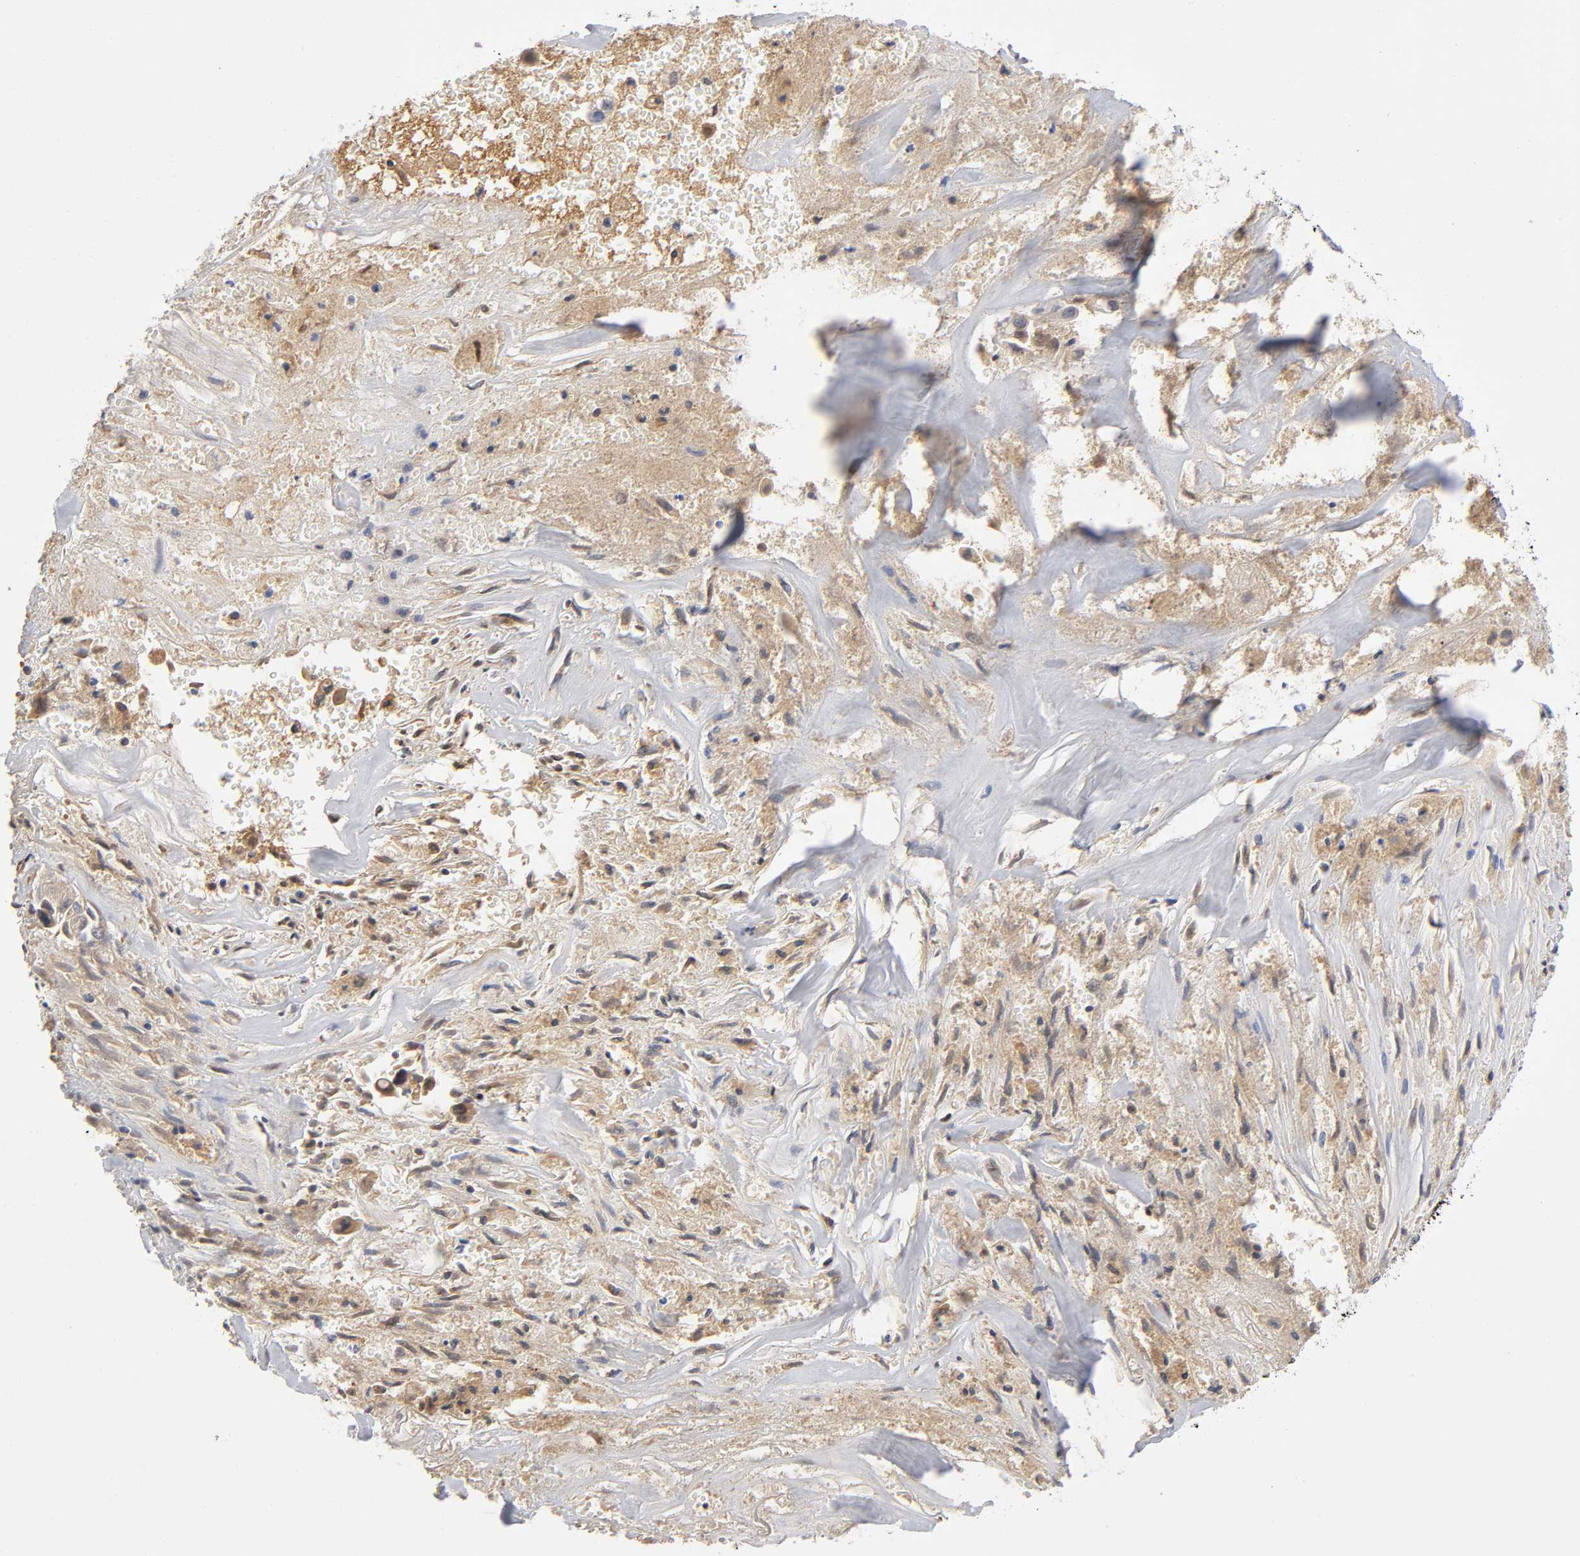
{"staining": {"intensity": "moderate", "quantity": ">75%", "location": "cytoplasmic/membranous"}, "tissue": "liver cancer", "cell_type": "Tumor cells", "image_type": "cancer", "snomed": [{"axis": "morphology", "description": "Cholangiocarcinoma"}, {"axis": "topography", "description": "Liver"}], "caption": "Cholangiocarcinoma (liver) stained with a protein marker demonstrates moderate staining in tumor cells.", "gene": "NOVA1", "patient": {"sex": "female", "age": 70}}